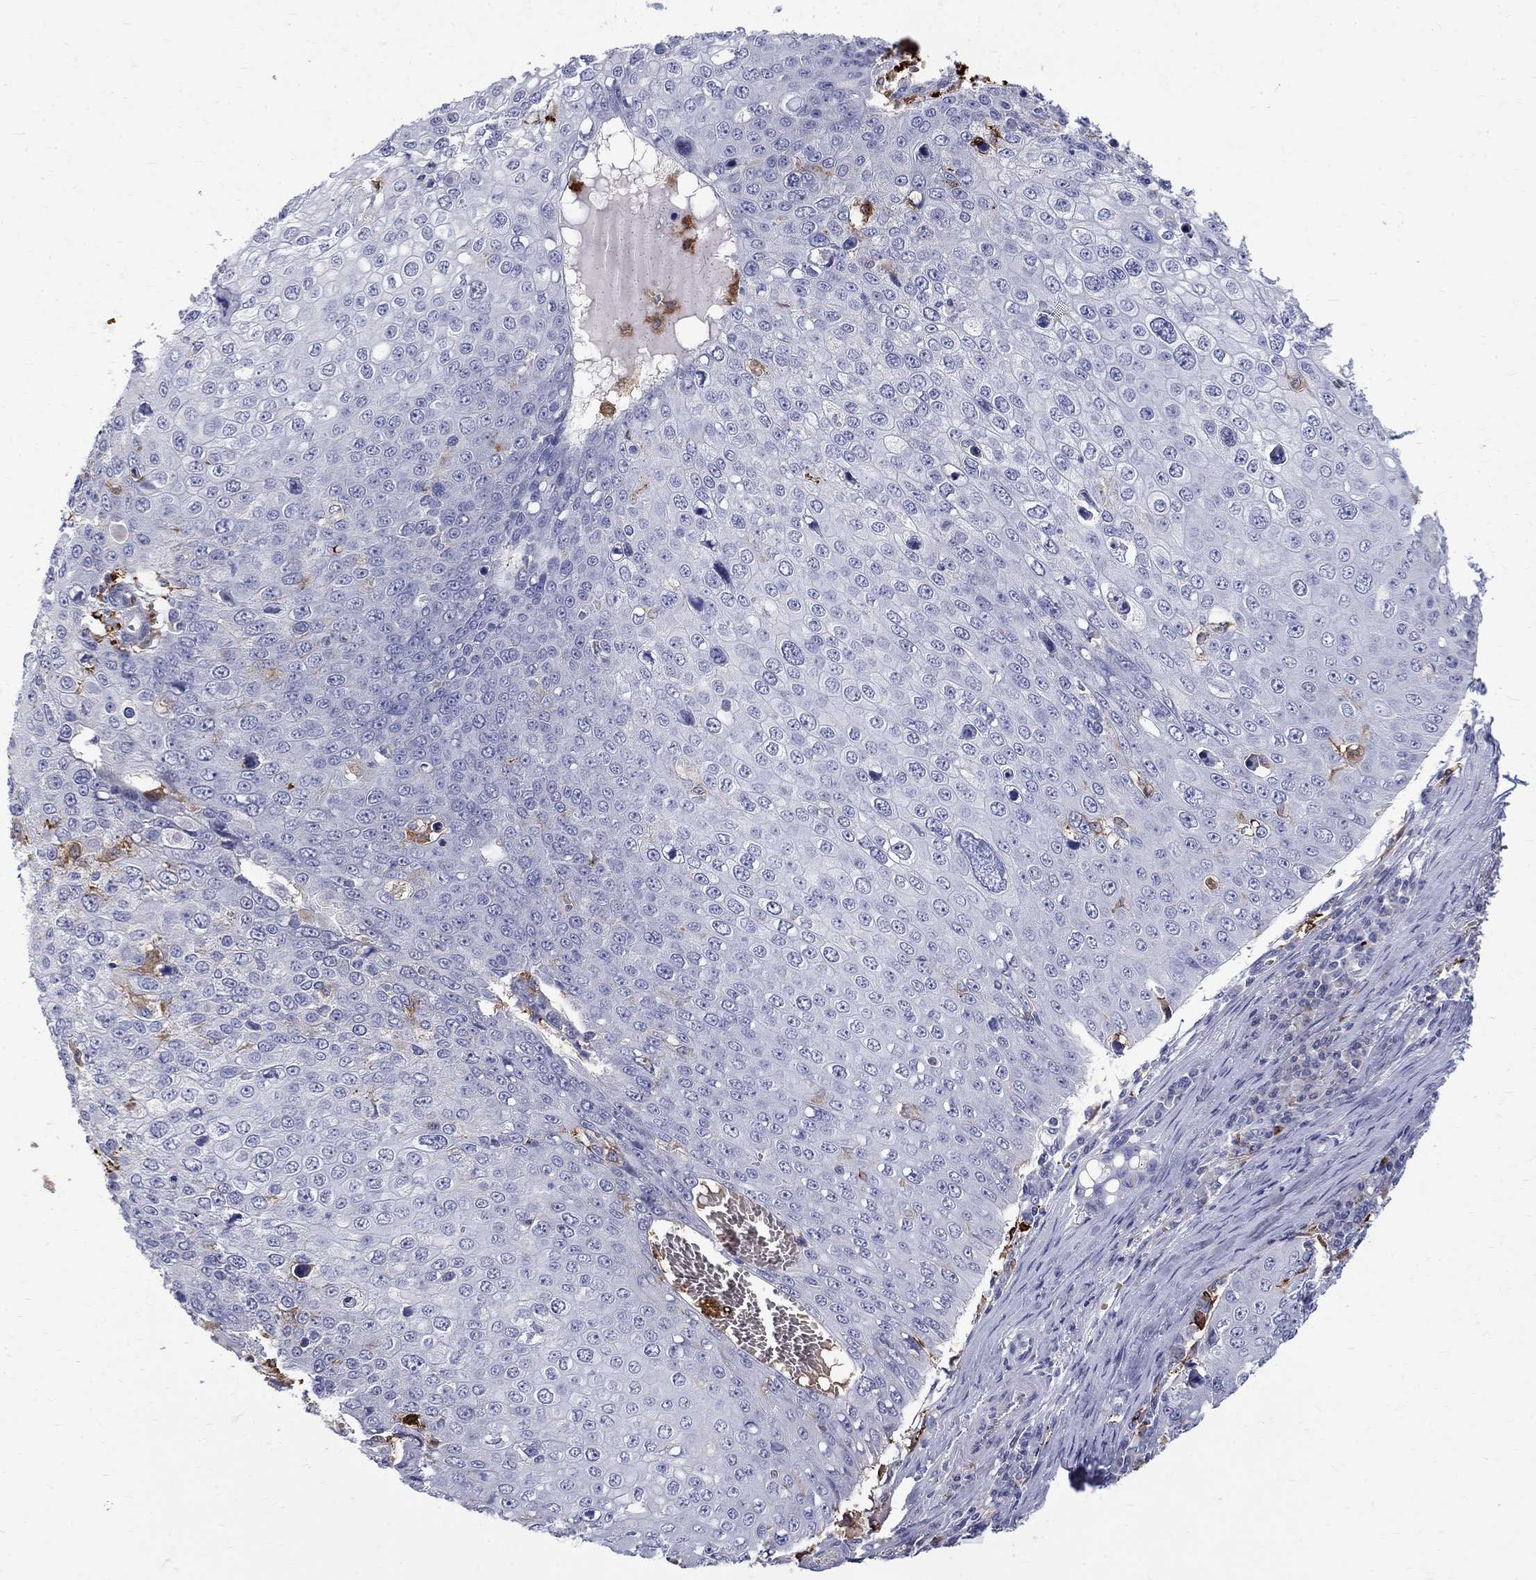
{"staining": {"intensity": "negative", "quantity": "none", "location": "none"}, "tissue": "skin cancer", "cell_type": "Tumor cells", "image_type": "cancer", "snomed": [{"axis": "morphology", "description": "Squamous cell carcinoma, NOS"}, {"axis": "topography", "description": "Skin"}], "caption": "Immunohistochemistry (IHC) image of neoplastic tissue: skin squamous cell carcinoma stained with DAB (3,3'-diaminobenzidine) reveals no significant protein staining in tumor cells.", "gene": "AGER", "patient": {"sex": "male", "age": 71}}